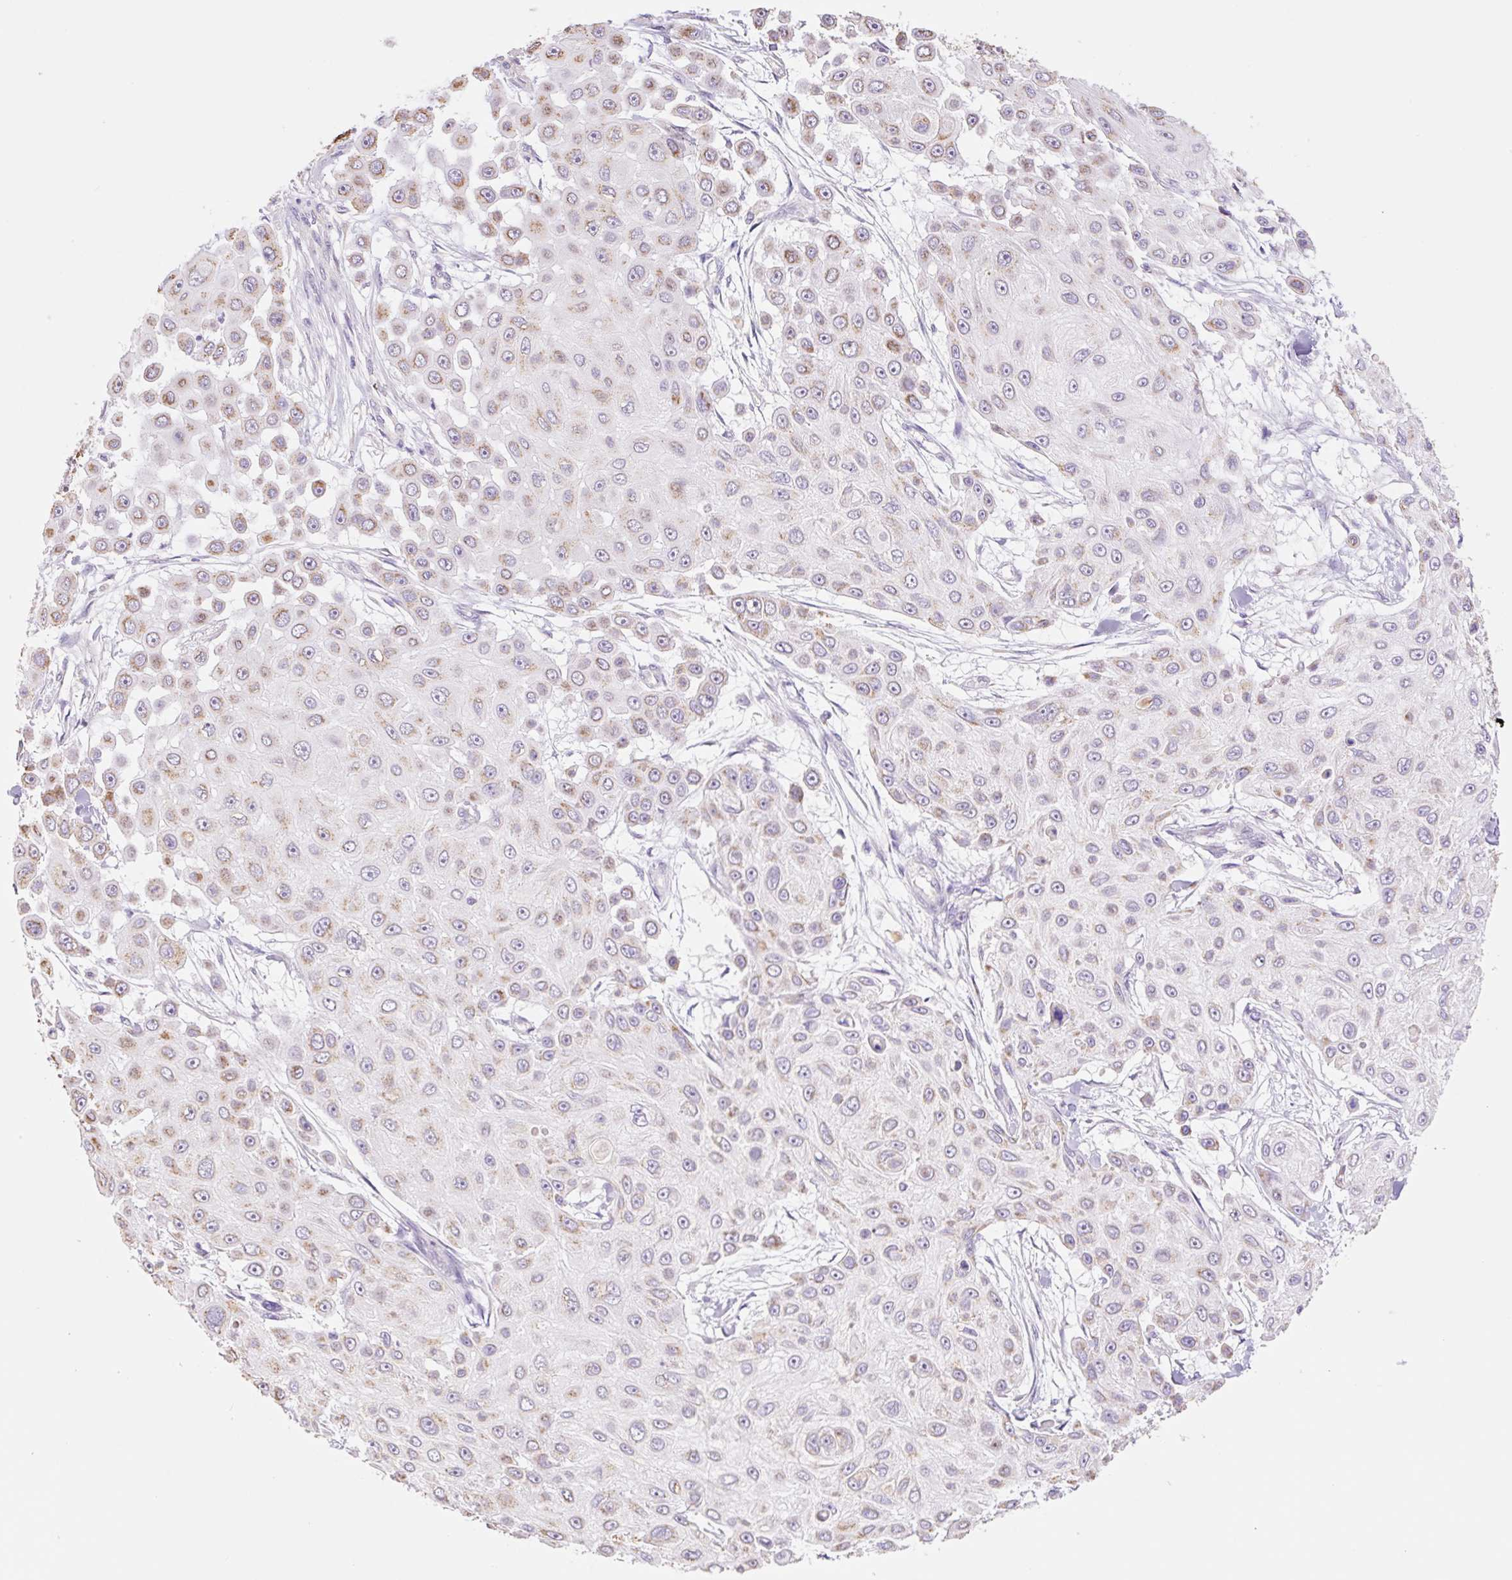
{"staining": {"intensity": "weak", "quantity": ">75%", "location": "cytoplasmic/membranous"}, "tissue": "skin cancer", "cell_type": "Tumor cells", "image_type": "cancer", "snomed": [{"axis": "morphology", "description": "Squamous cell carcinoma, NOS"}, {"axis": "topography", "description": "Skin"}], "caption": "A brown stain shows weak cytoplasmic/membranous positivity of a protein in squamous cell carcinoma (skin) tumor cells. The staining was performed using DAB, with brown indicating positive protein expression. Nuclei are stained blue with hematoxylin.", "gene": "COPZ2", "patient": {"sex": "male", "age": 67}}